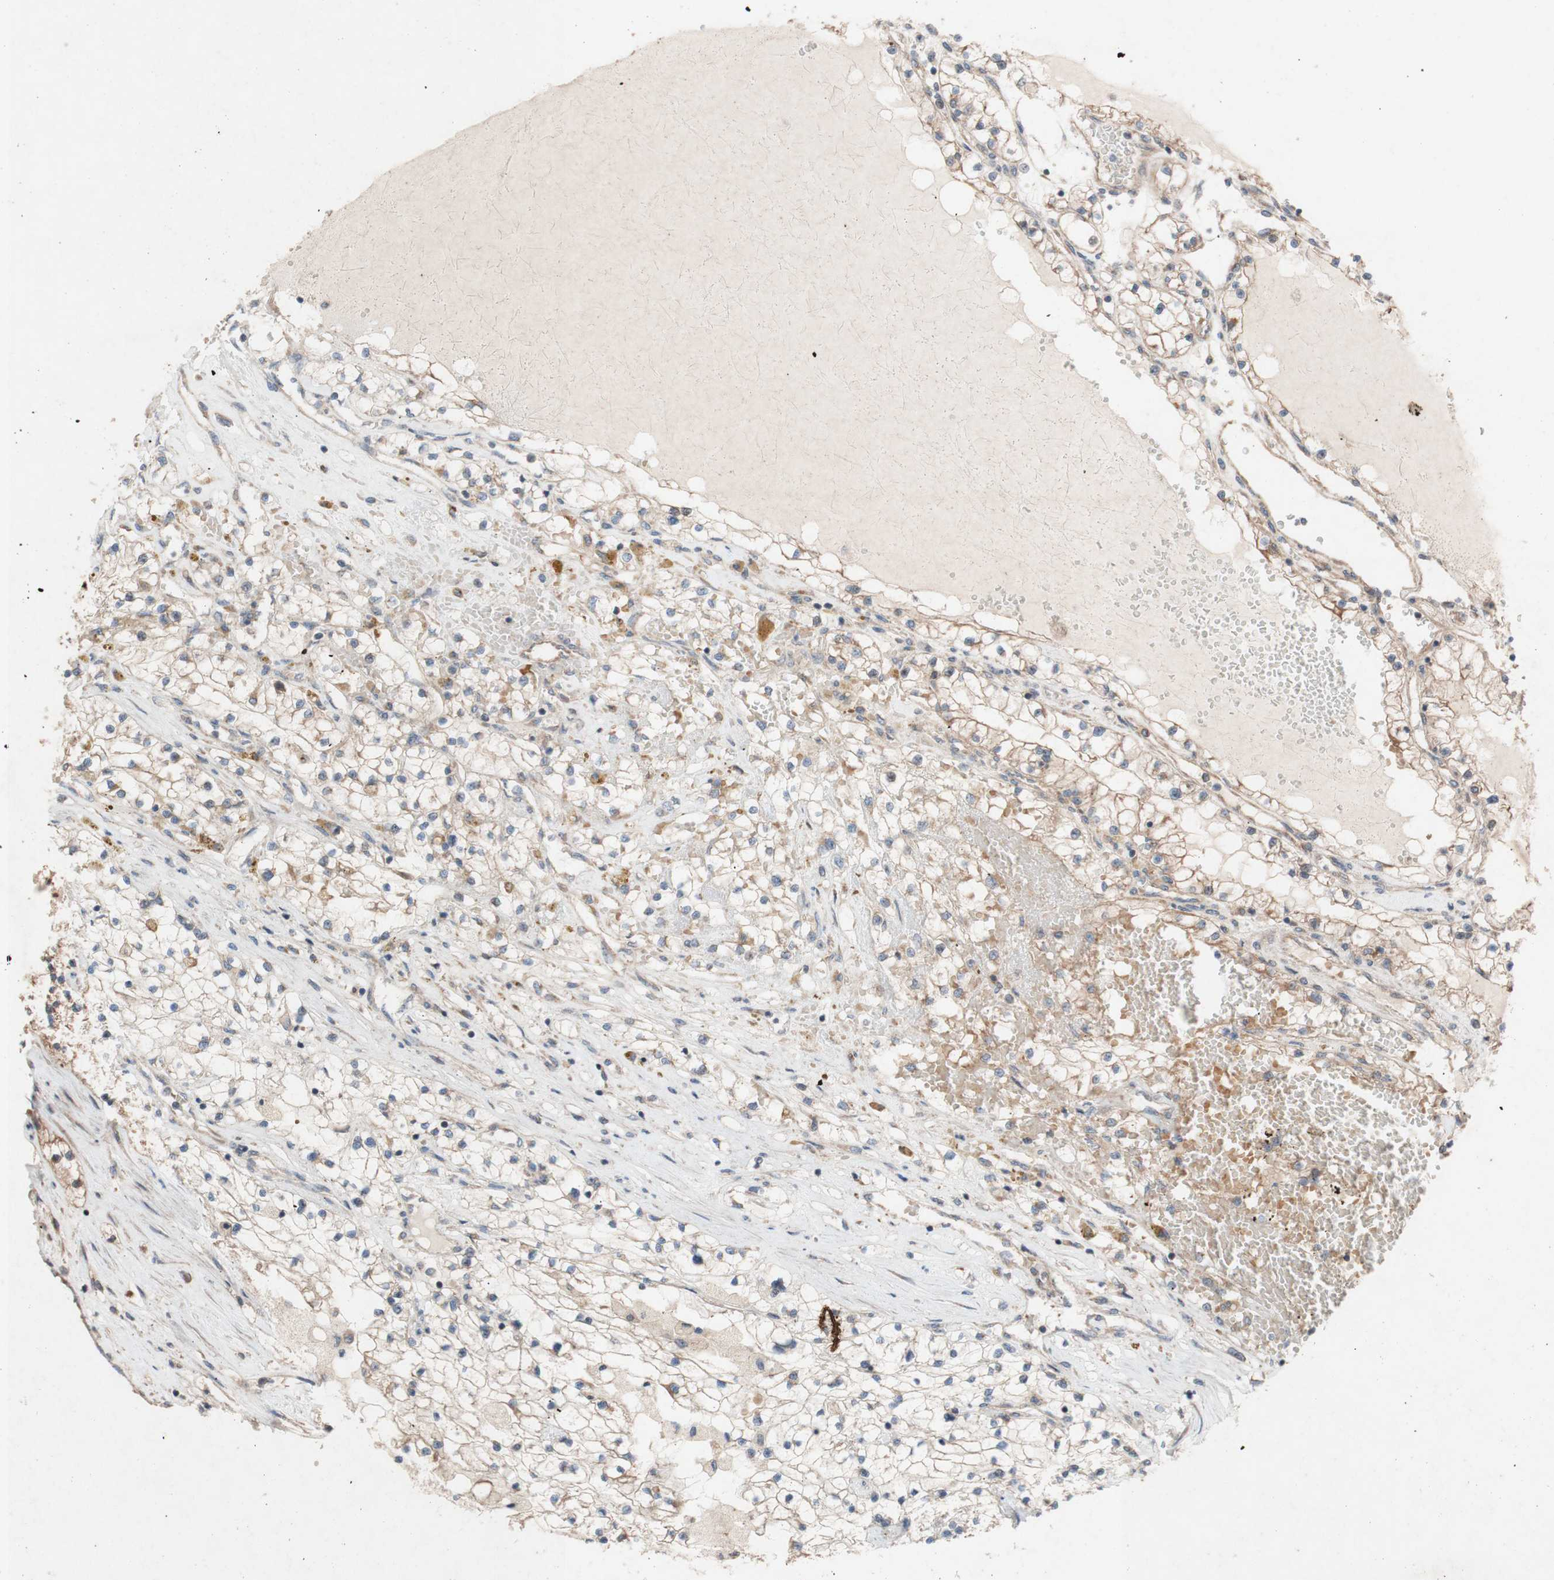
{"staining": {"intensity": "weak", "quantity": ">75%", "location": "cytoplasmic/membranous"}, "tissue": "renal cancer", "cell_type": "Tumor cells", "image_type": "cancer", "snomed": [{"axis": "morphology", "description": "Adenocarcinoma, NOS"}, {"axis": "topography", "description": "Kidney"}], "caption": "Protein staining exhibits weak cytoplasmic/membranous staining in approximately >75% of tumor cells in adenocarcinoma (renal).", "gene": "TST", "patient": {"sex": "male", "age": 68}}